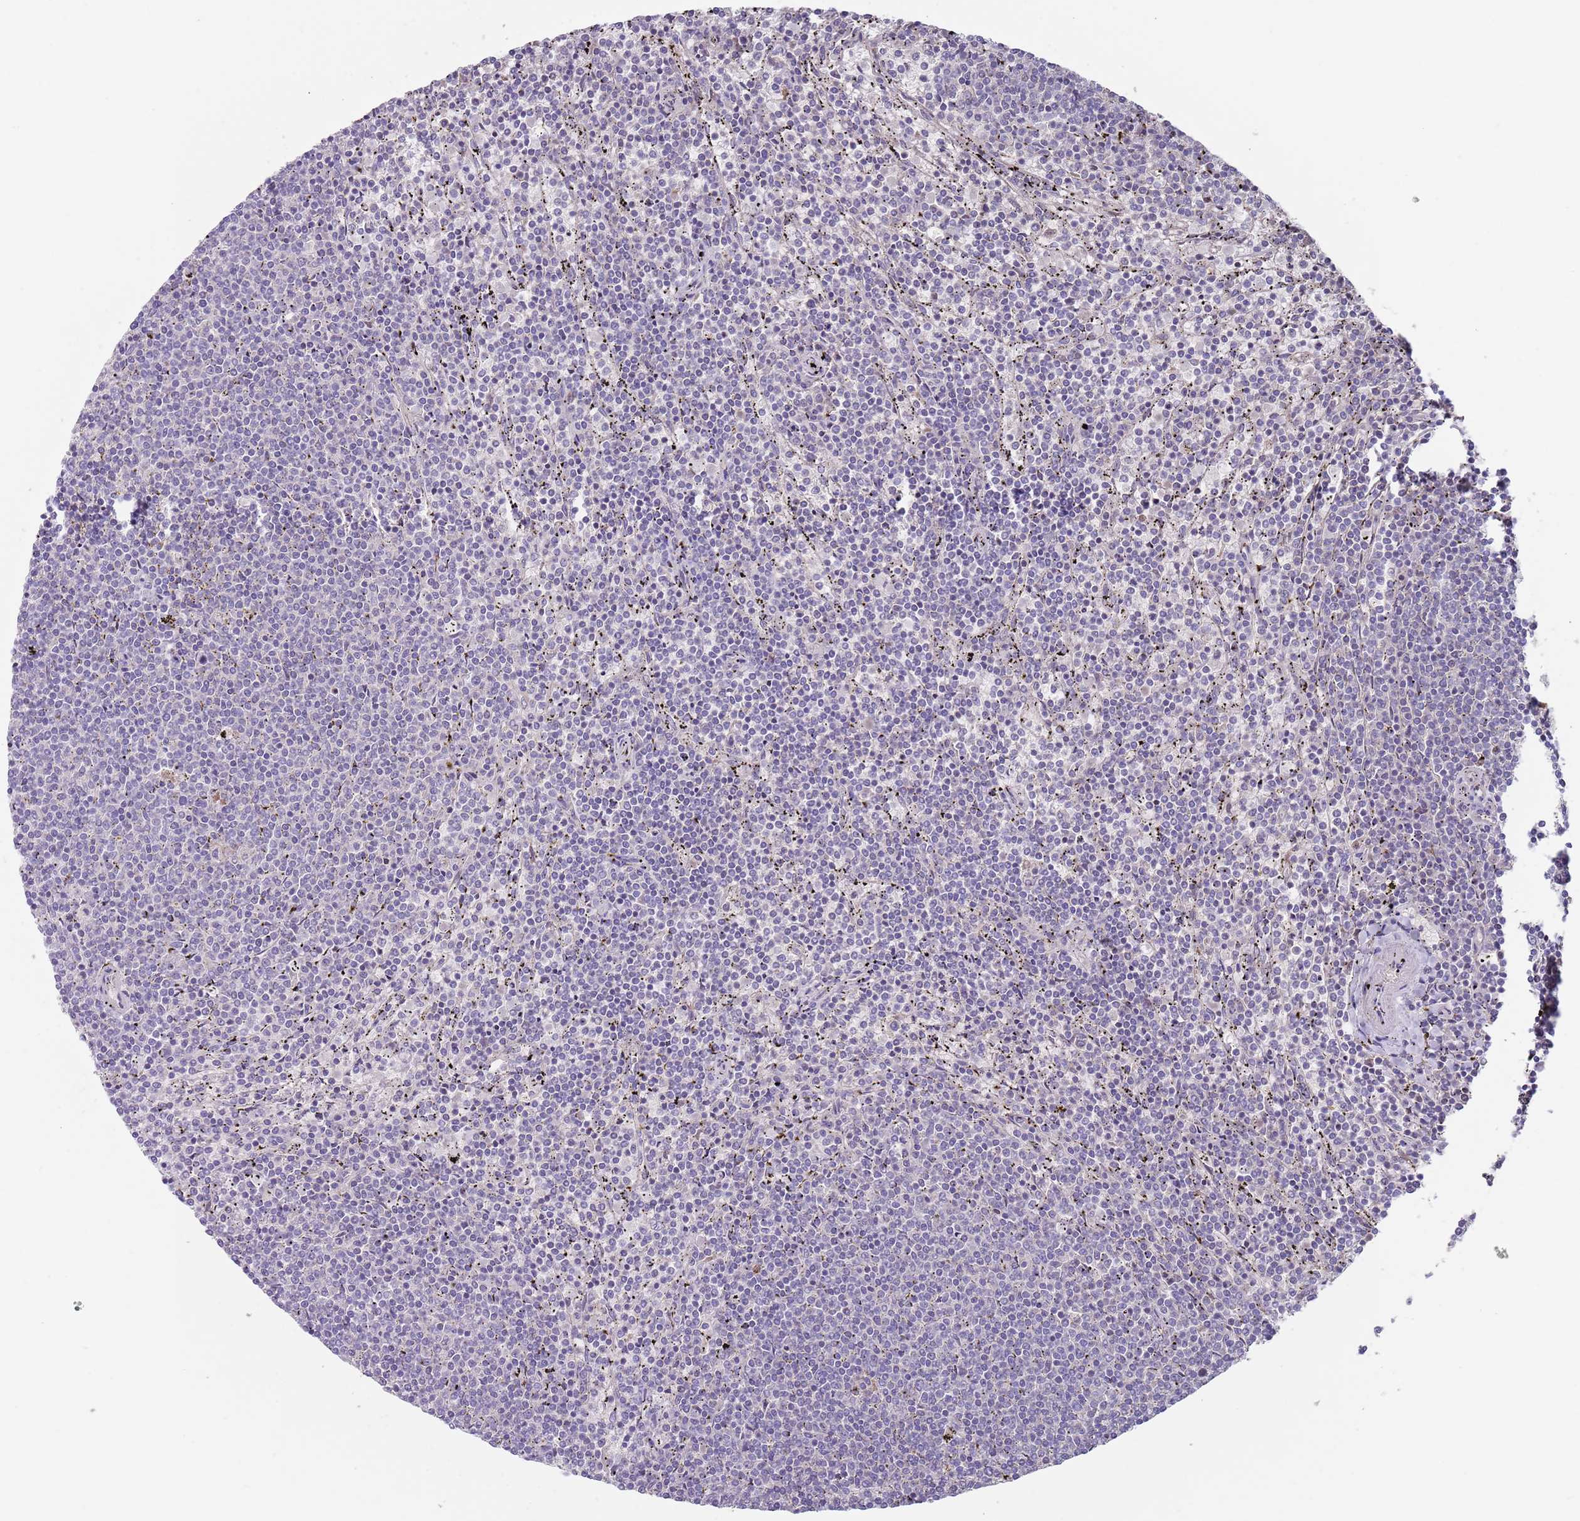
{"staining": {"intensity": "negative", "quantity": "none", "location": "none"}, "tissue": "lymphoma", "cell_type": "Tumor cells", "image_type": "cancer", "snomed": [{"axis": "morphology", "description": "Malignant lymphoma, non-Hodgkin's type, Low grade"}, {"axis": "topography", "description": "Spleen"}], "caption": "A photomicrograph of low-grade malignant lymphoma, non-Hodgkin's type stained for a protein exhibits no brown staining in tumor cells. (IHC, brightfield microscopy, high magnification).", "gene": "PRAC1", "patient": {"sex": "female", "age": 50}}